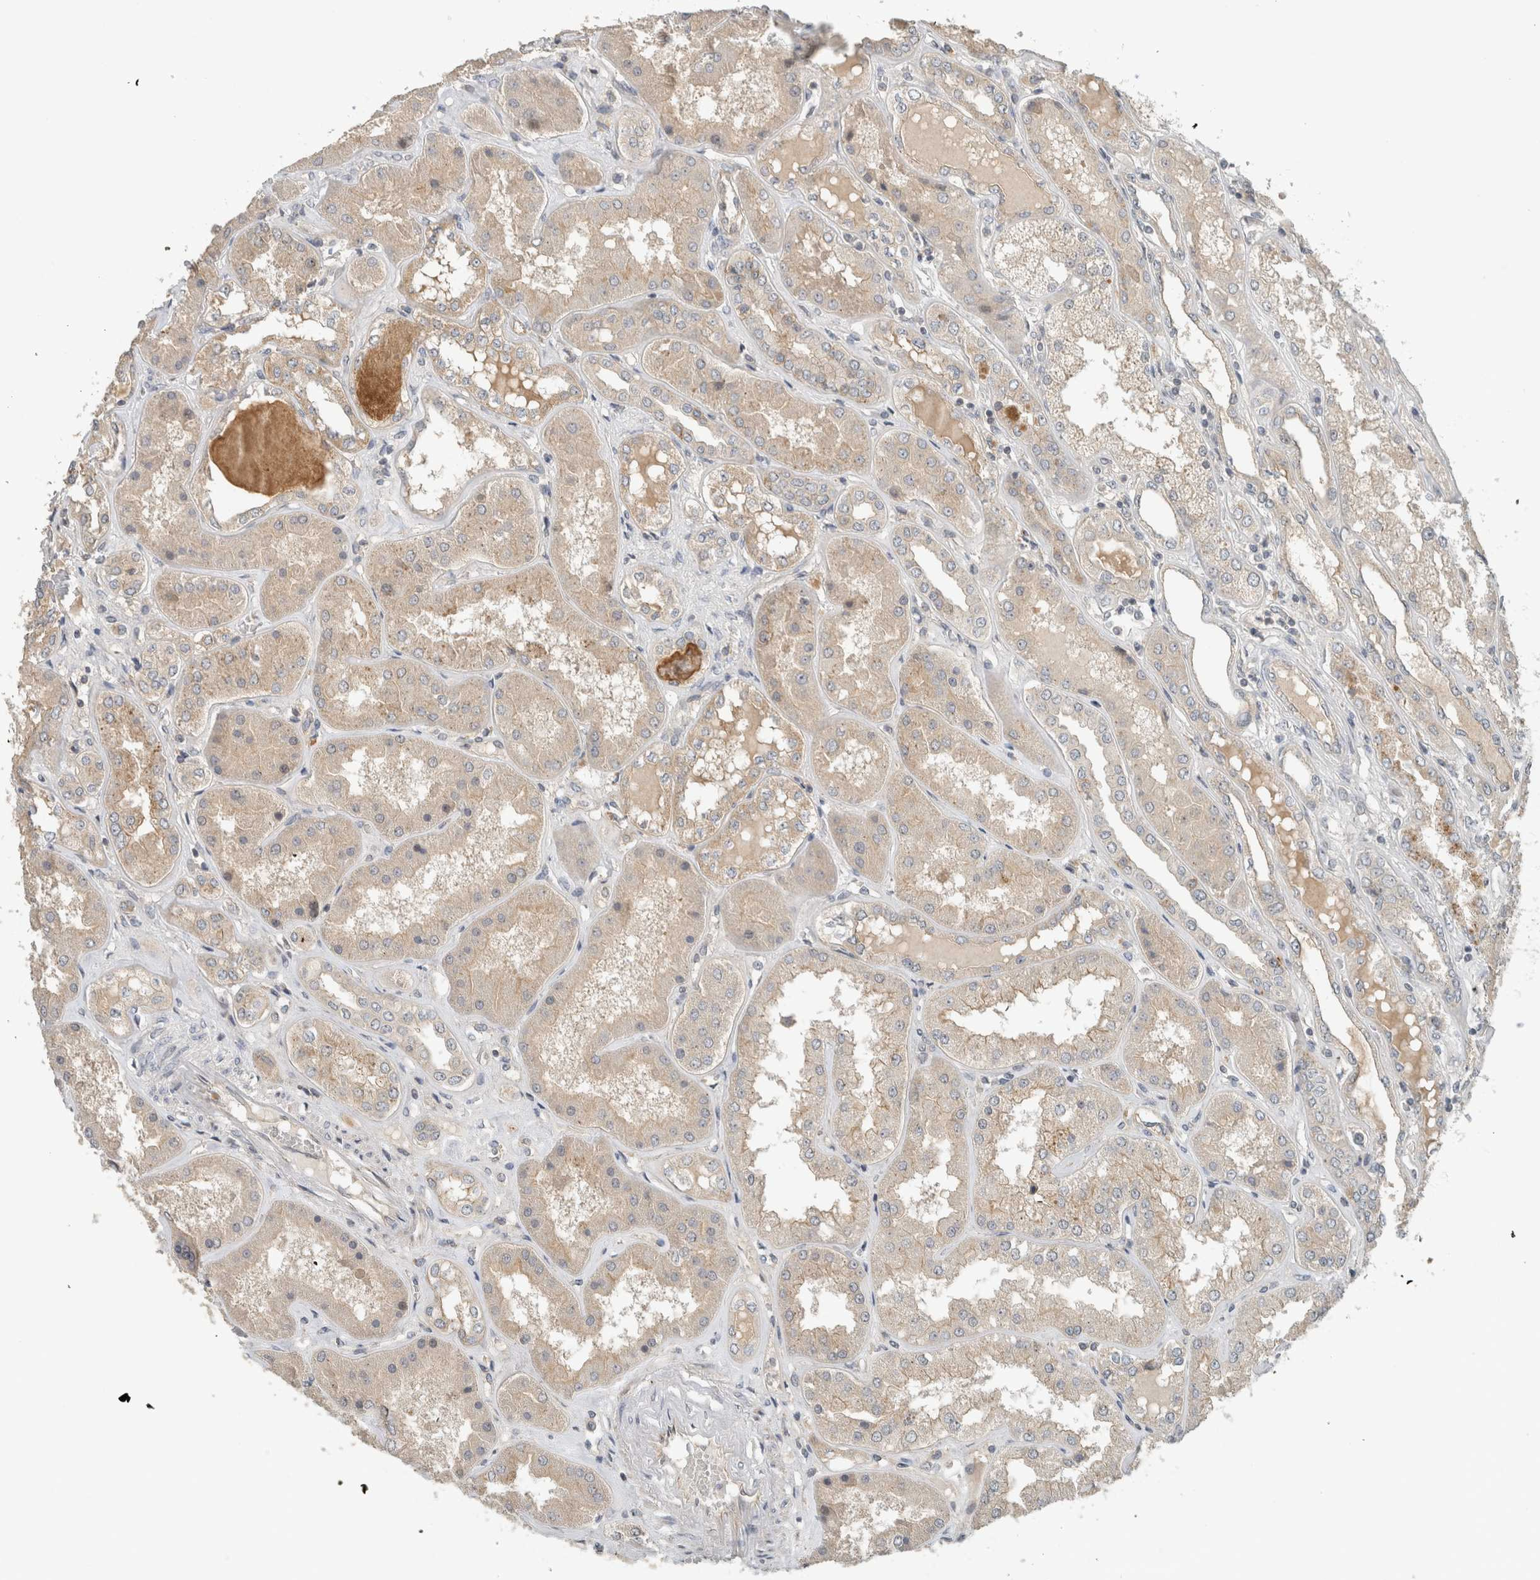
{"staining": {"intensity": "moderate", "quantity": "<25%", "location": "cytoplasmic/membranous"}, "tissue": "kidney", "cell_type": "Cells in glomeruli", "image_type": "normal", "snomed": [{"axis": "morphology", "description": "Normal tissue, NOS"}, {"axis": "topography", "description": "Kidney"}], "caption": "Cells in glomeruli demonstrate moderate cytoplasmic/membranous expression in about <25% of cells in unremarkable kidney. (IHC, brightfield microscopy, high magnification).", "gene": "ERCC6L2", "patient": {"sex": "female", "age": 56}}